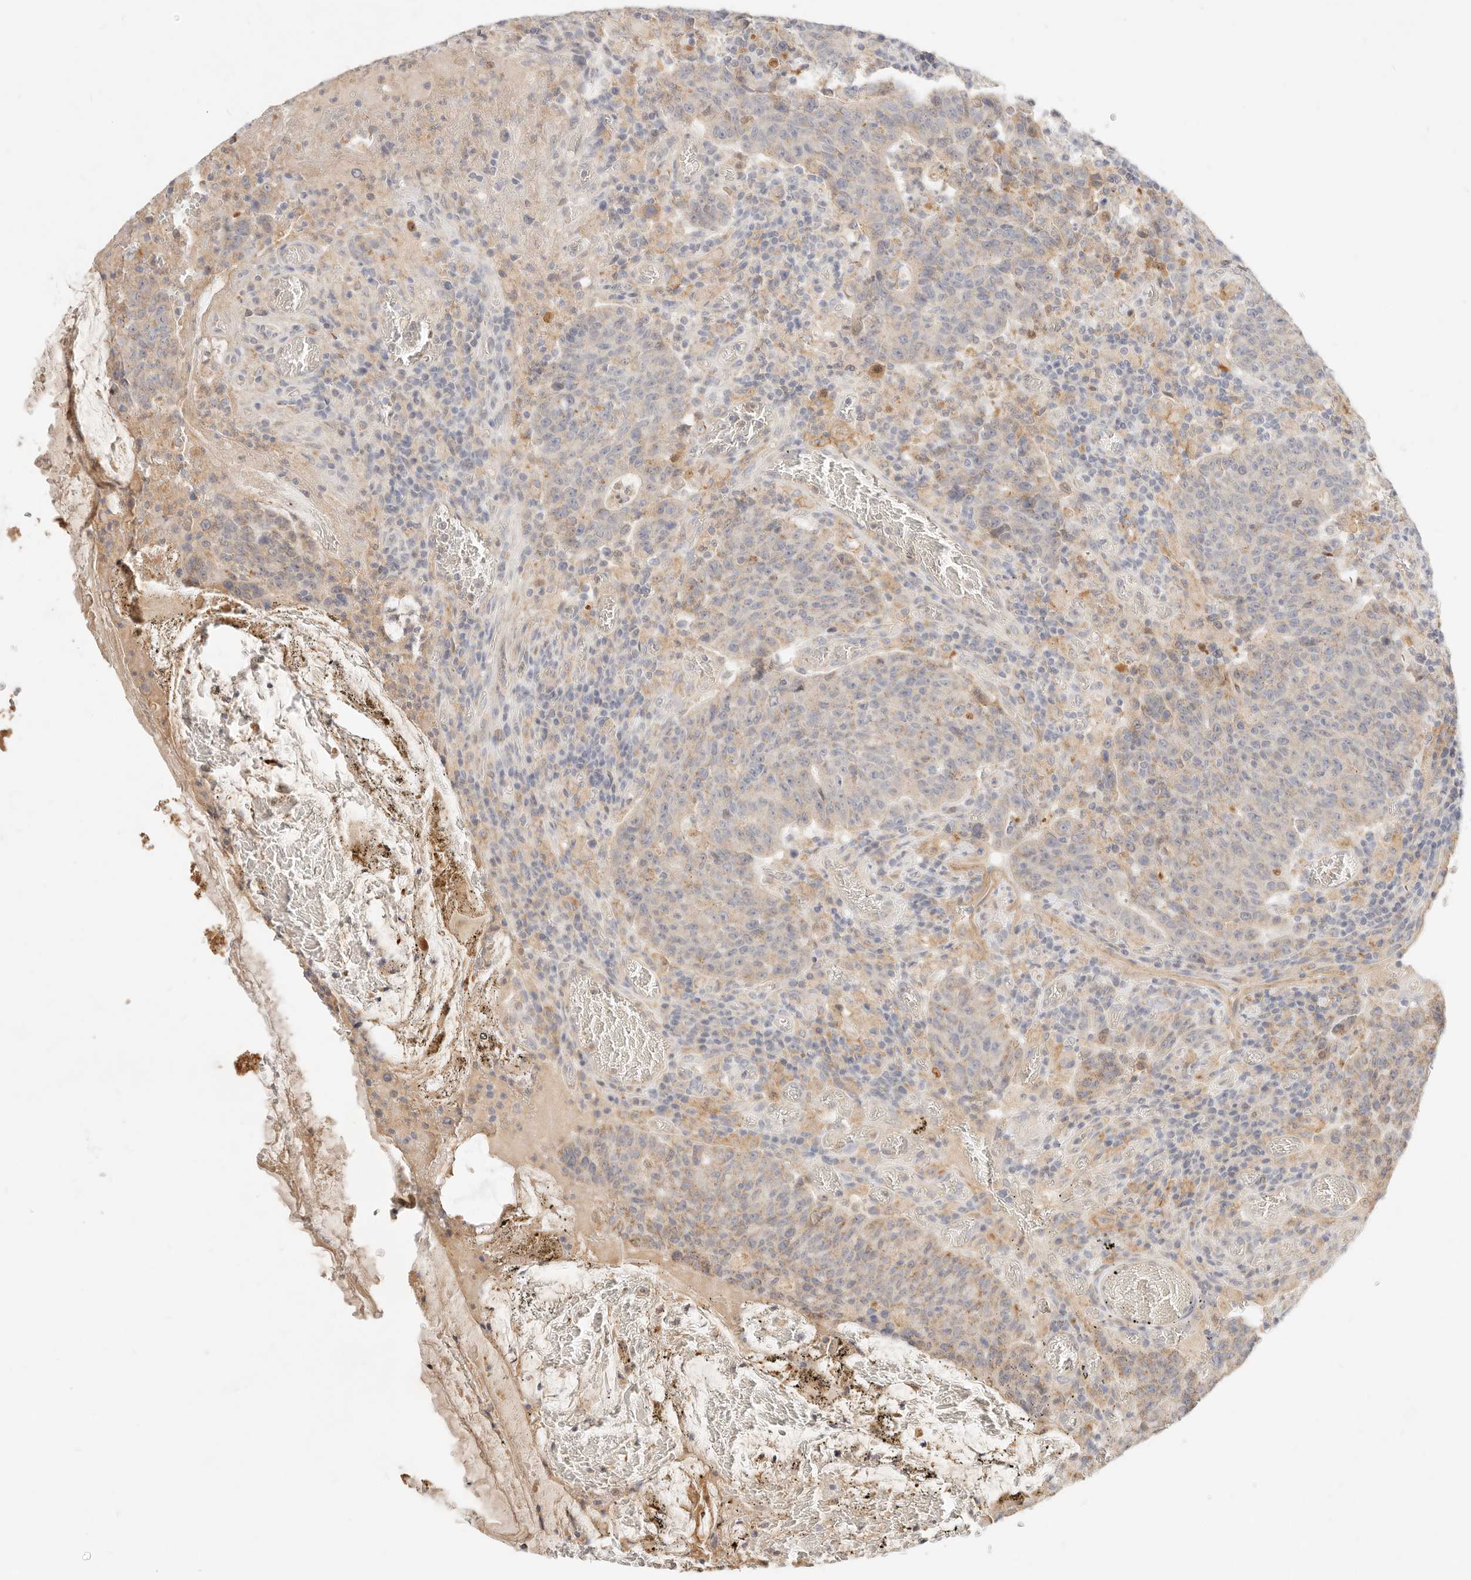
{"staining": {"intensity": "weak", "quantity": "<25%", "location": "cytoplasmic/membranous"}, "tissue": "colorectal cancer", "cell_type": "Tumor cells", "image_type": "cancer", "snomed": [{"axis": "morphology", "description": "Adenocarcinoma, NOS"}, {"axis": "topography", "description": "Colon"}], "caption": "Colorectal cancer stained for a protein using IHC displays no positivity tumor cells.", "gene": "ACOX1", "patient": {"sex": "female", "age": 75}}